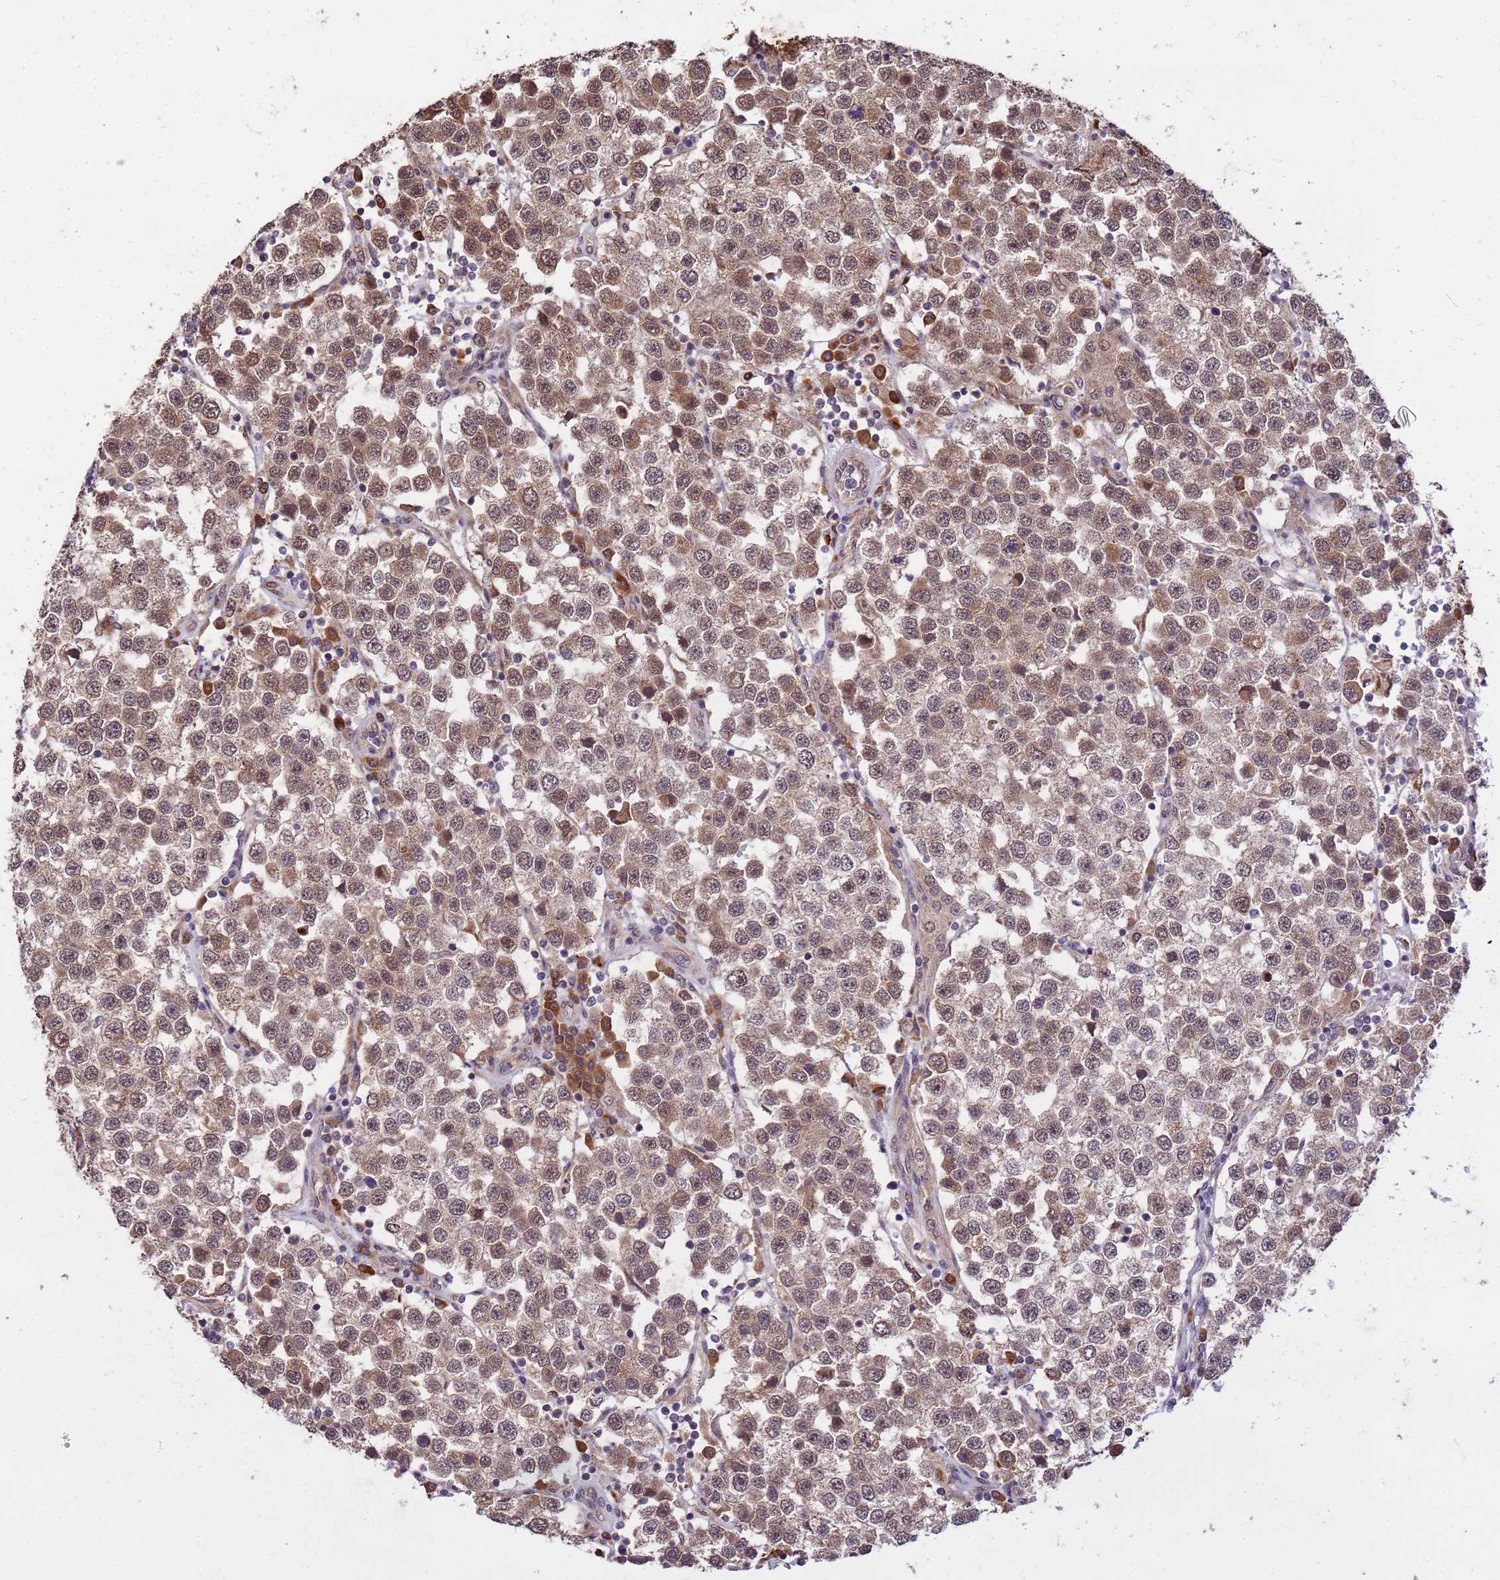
{"staining": {"intensity": "moderate", "quantity": ">75%", "location": "cytoplasmic/membranous,nuclear"}, "tissue": "testis cancer", "cell_type": "Tumor cells", "image_type": "cancer", "snomed": [{"axis": "morphology", "description": "Seminoma, NOS"}, {"axis": "topography", "description": "Testis"}], "caption": "Immunohistochemistry photomicrograph of human testis cancer stained for a protein (brown), which reveals medium levels of moderate cytoplasmic/membranous and nuclear expression in about >75% of tumor cells.", "gene": "ZNF619", "patient": {"sex": "male", "age": 37}}